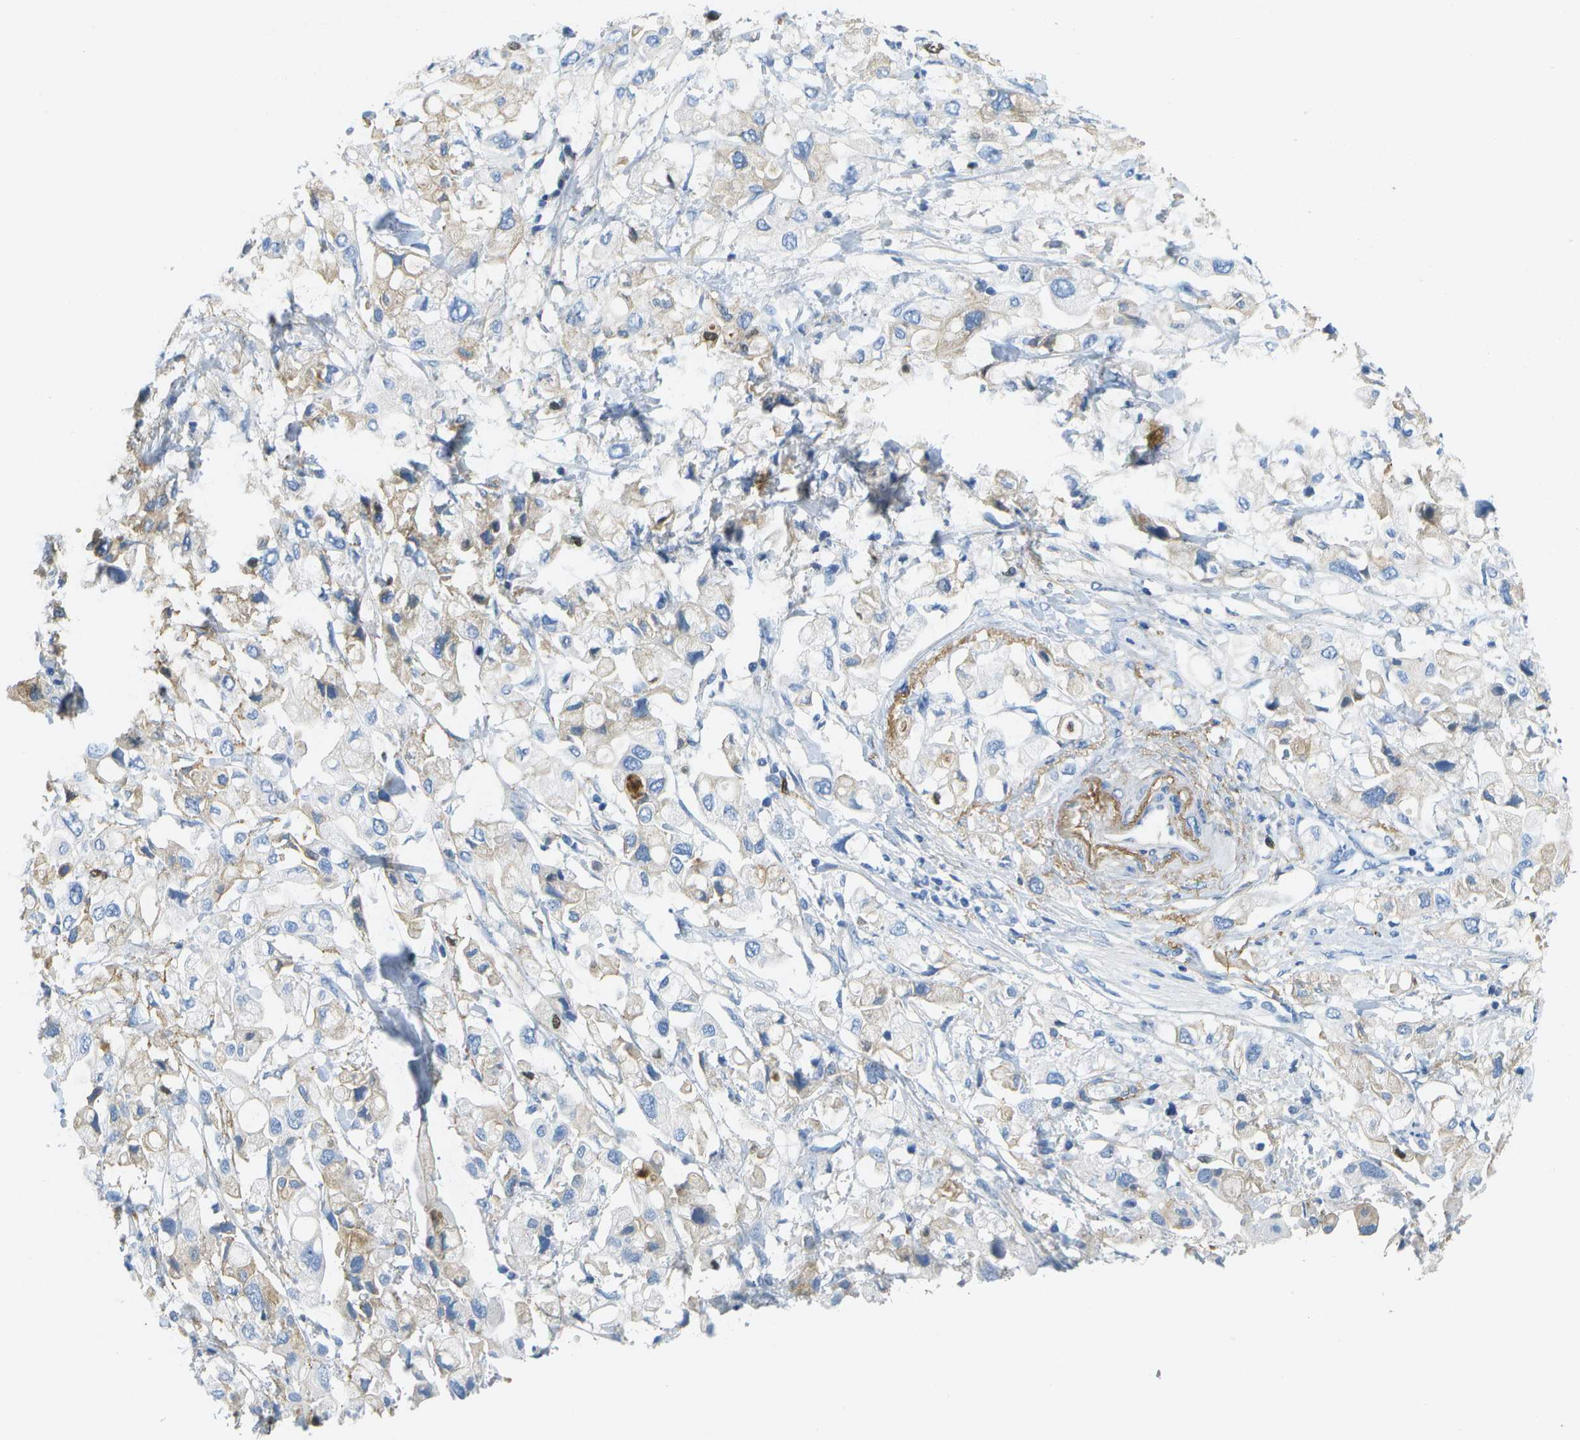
{"staining": {"intensity": "weak", "quantity": "<25%", "location": "cytoplasmic/membranous"}, "tissue": "pancreatic cancer", "cell_type": "Tumor cells", "image_type": "cancer", "snomed": [{"axis": "morphology", "description": "Adenocarcinoma, NOS"}, {"axis": "topography", "description": "Pancreas"}], "caption": "A histopathology image of pancreatic adenocarcinoma stained for a protein demonstrates no brown staining in tumor cells. The staining was performed using DAB to visualize the protein expression in brown, while the nuclei were stained in blue with hematoxylin (Magnification: 20x).", "gene": "SERPINA1", "patient": {"sex": "female", "age": 56}}